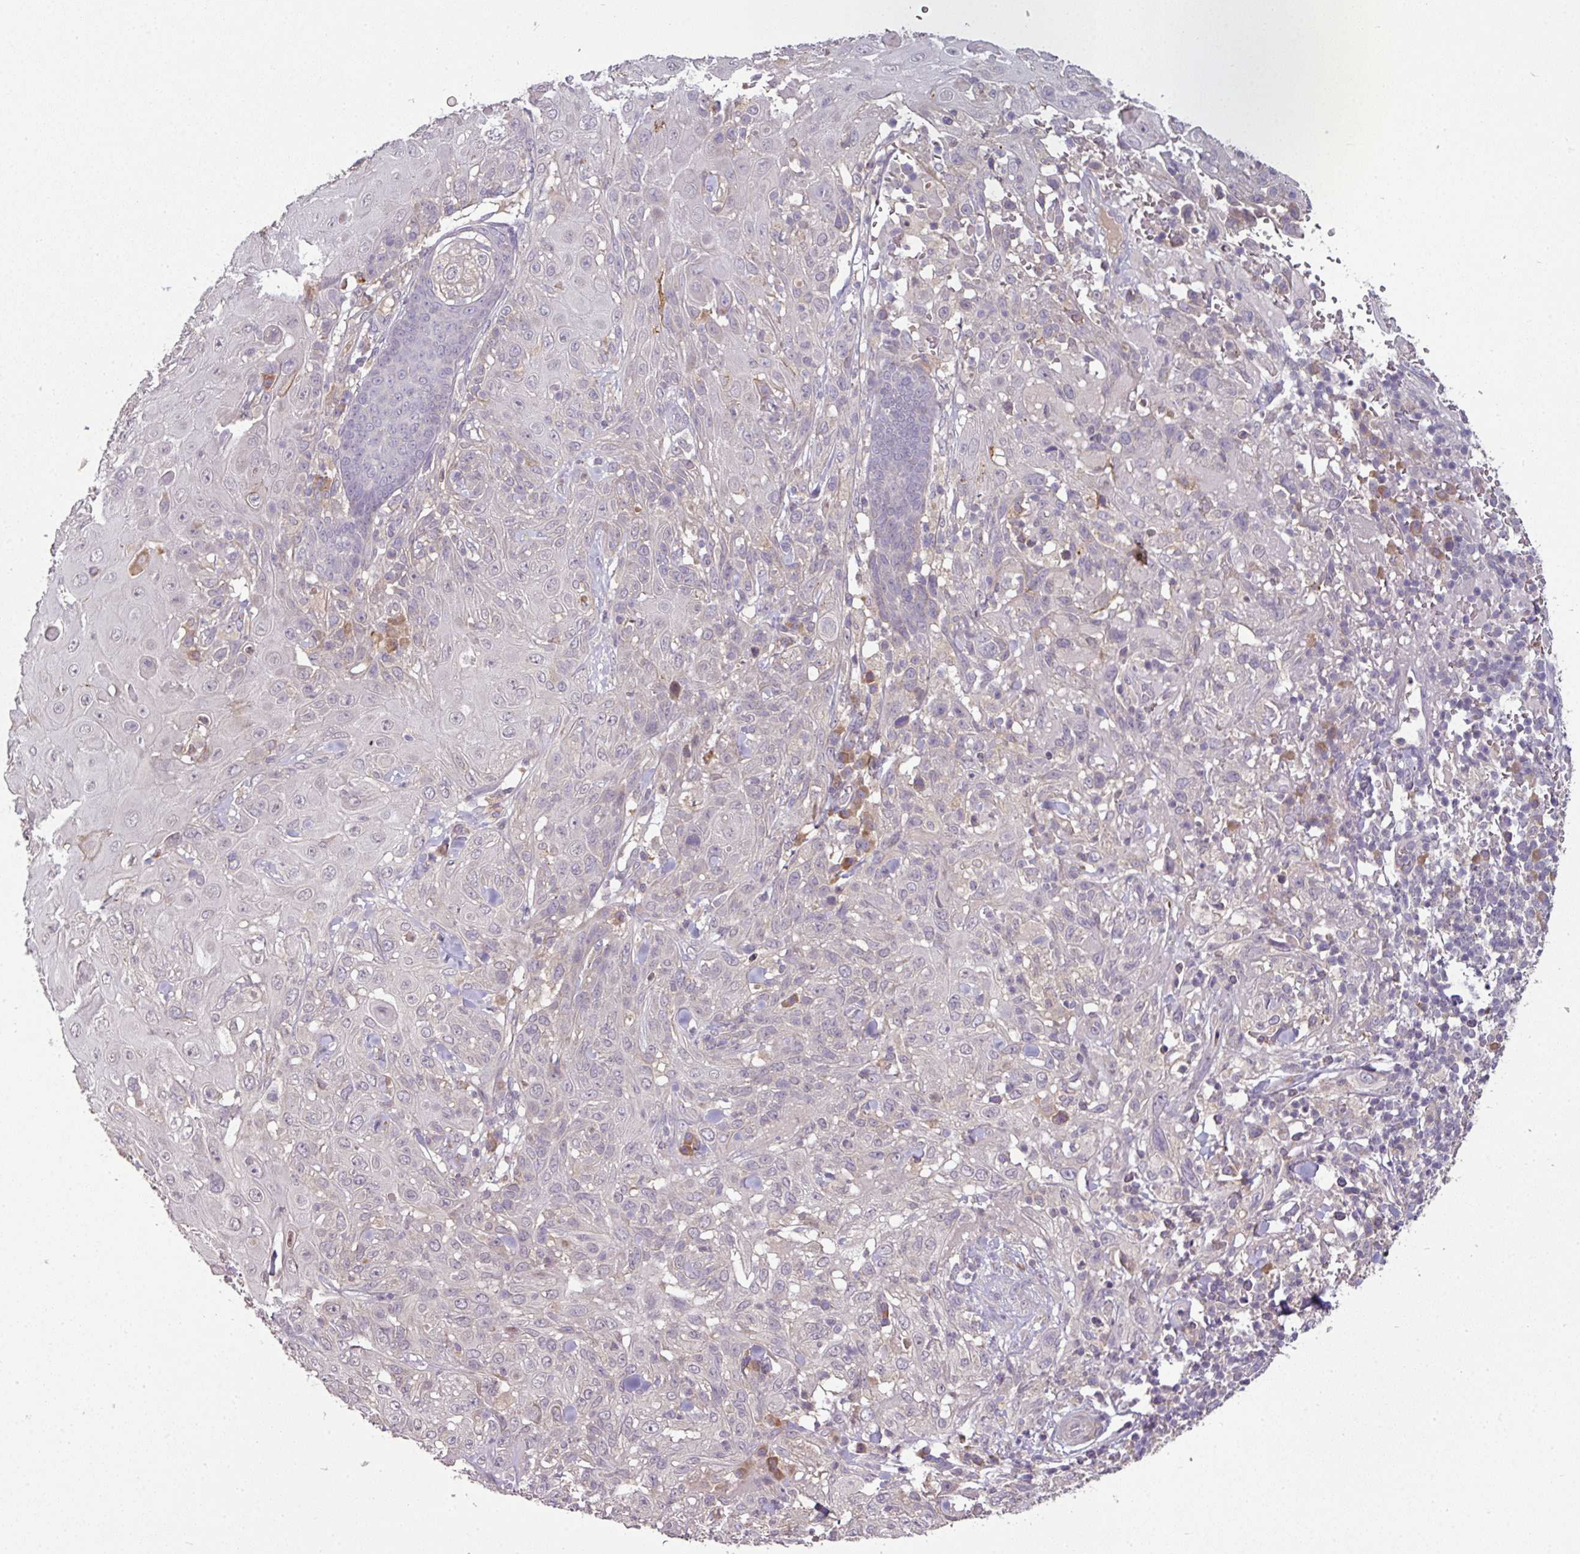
{"staining": {"intensity": "negative", "quantity": "none", "location": "none"}, "tissue": "skin cancer", "cell_type": "Tumor cells", "image_type": "cancer", "snomed": [{"axis": "morphology", "description": "Normal tissue, NOS"}, {"axis": "morphology", "description": "Squamous cell carcinoma, NOS"}, {"axis": "topography", "description": "Skin"}, {"axis": "topography", "description": "Cartilage tissue"}], "caption": "DAB immunohistochemical staining of human squamous cell carcinoma (skin) reveals no significant expression in tumor cells. Brightfield microscopy of immunohistochemistry stained with DAB (brown) and hematoxylin (blue), captured at high magnification.", "gene": "SPCS3", "patient": {"sex": "female", "age": 79}}